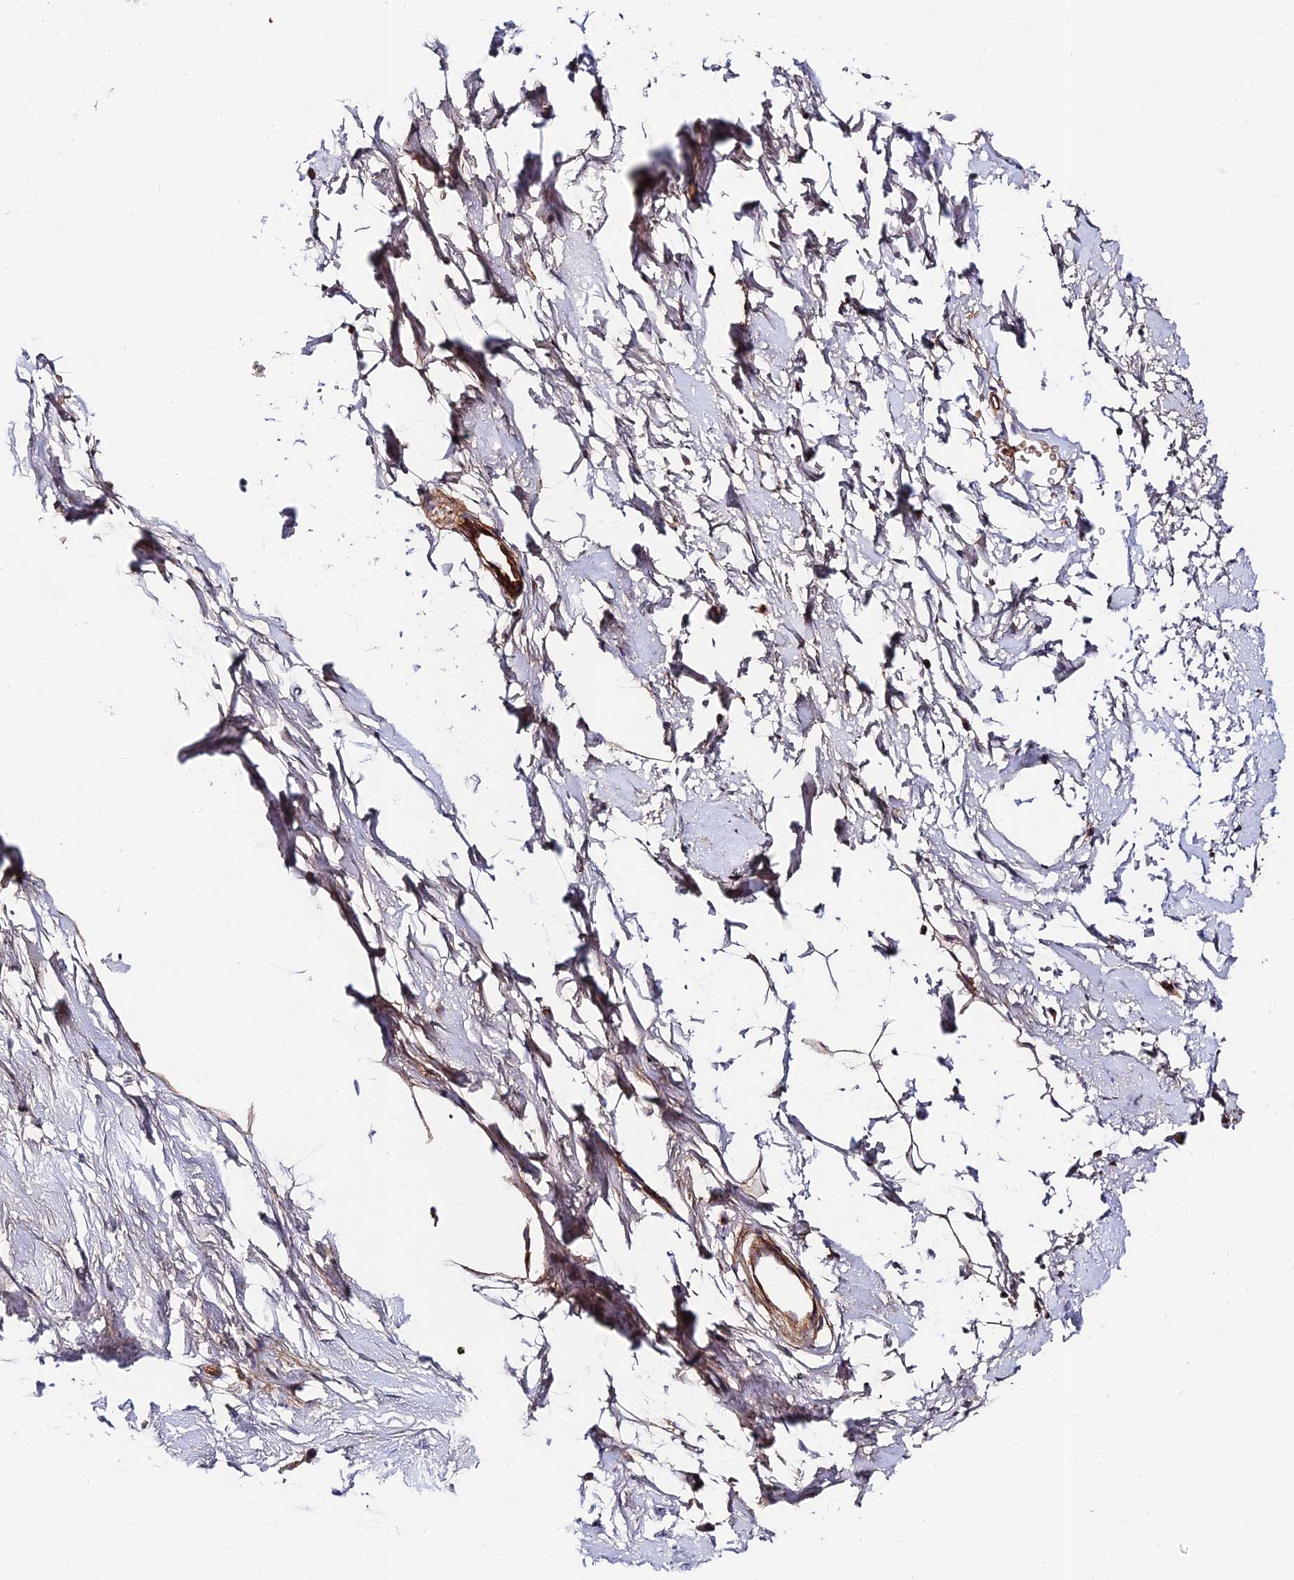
{"staining": {"intensity": "negative", "quantity": "none", "location": "none"}, "tissue": "adipose tissue", "cell_type": "Adipocytes", "image_type": "normal", "snomed": [{"axis": "morphology", "description": "Normal tissue, NOS"}, {"axis": "topography", "description": "Breast"}], "caption": "IHC image of normal adipose tissue: adipose tissue stained with DAB shows no significant protein staining in adipocytes.", "gene": "ADGRF3", "patient": {"sex": "female", "age": 23}}